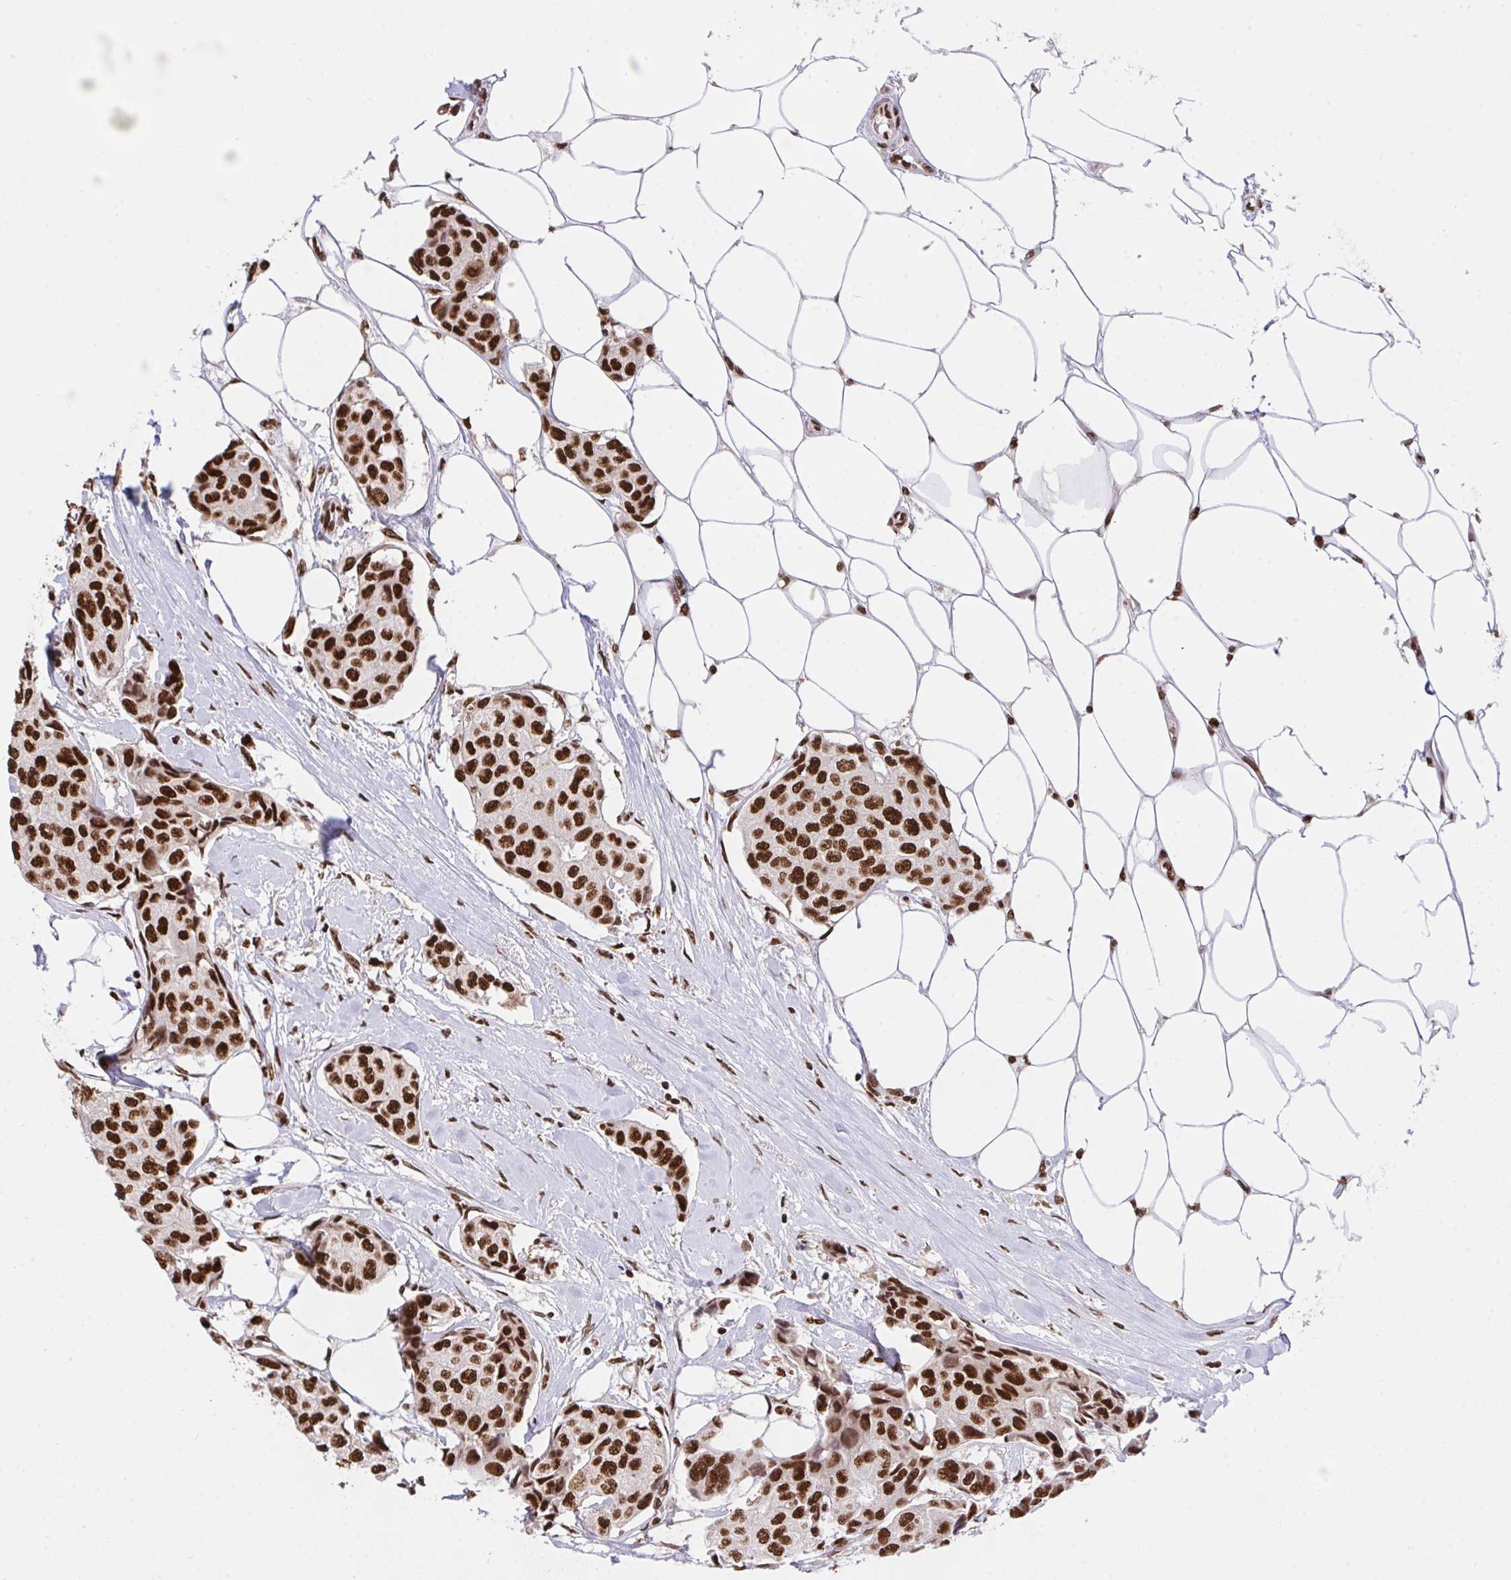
{"staining": {"intensity": "strong", "quantity": ">75%", "location": "nuclear"}, "tissue": "breast cancer", "cell_type": "Tumor cells", "image_type": "cancer", "snomed": [{"axis": "morphology", "description": "Duct carcinoma"}, {"axis": "topography", "description": "Breast"}, {"axis": "topography", "description": "Lymph node"}], "caption": "Tumor cells exhibit strong nuclear expression in about >75% of cells in breast cancer.", "gene": "HNRNPL", "patient": {"sex": "female", "age": 80}}